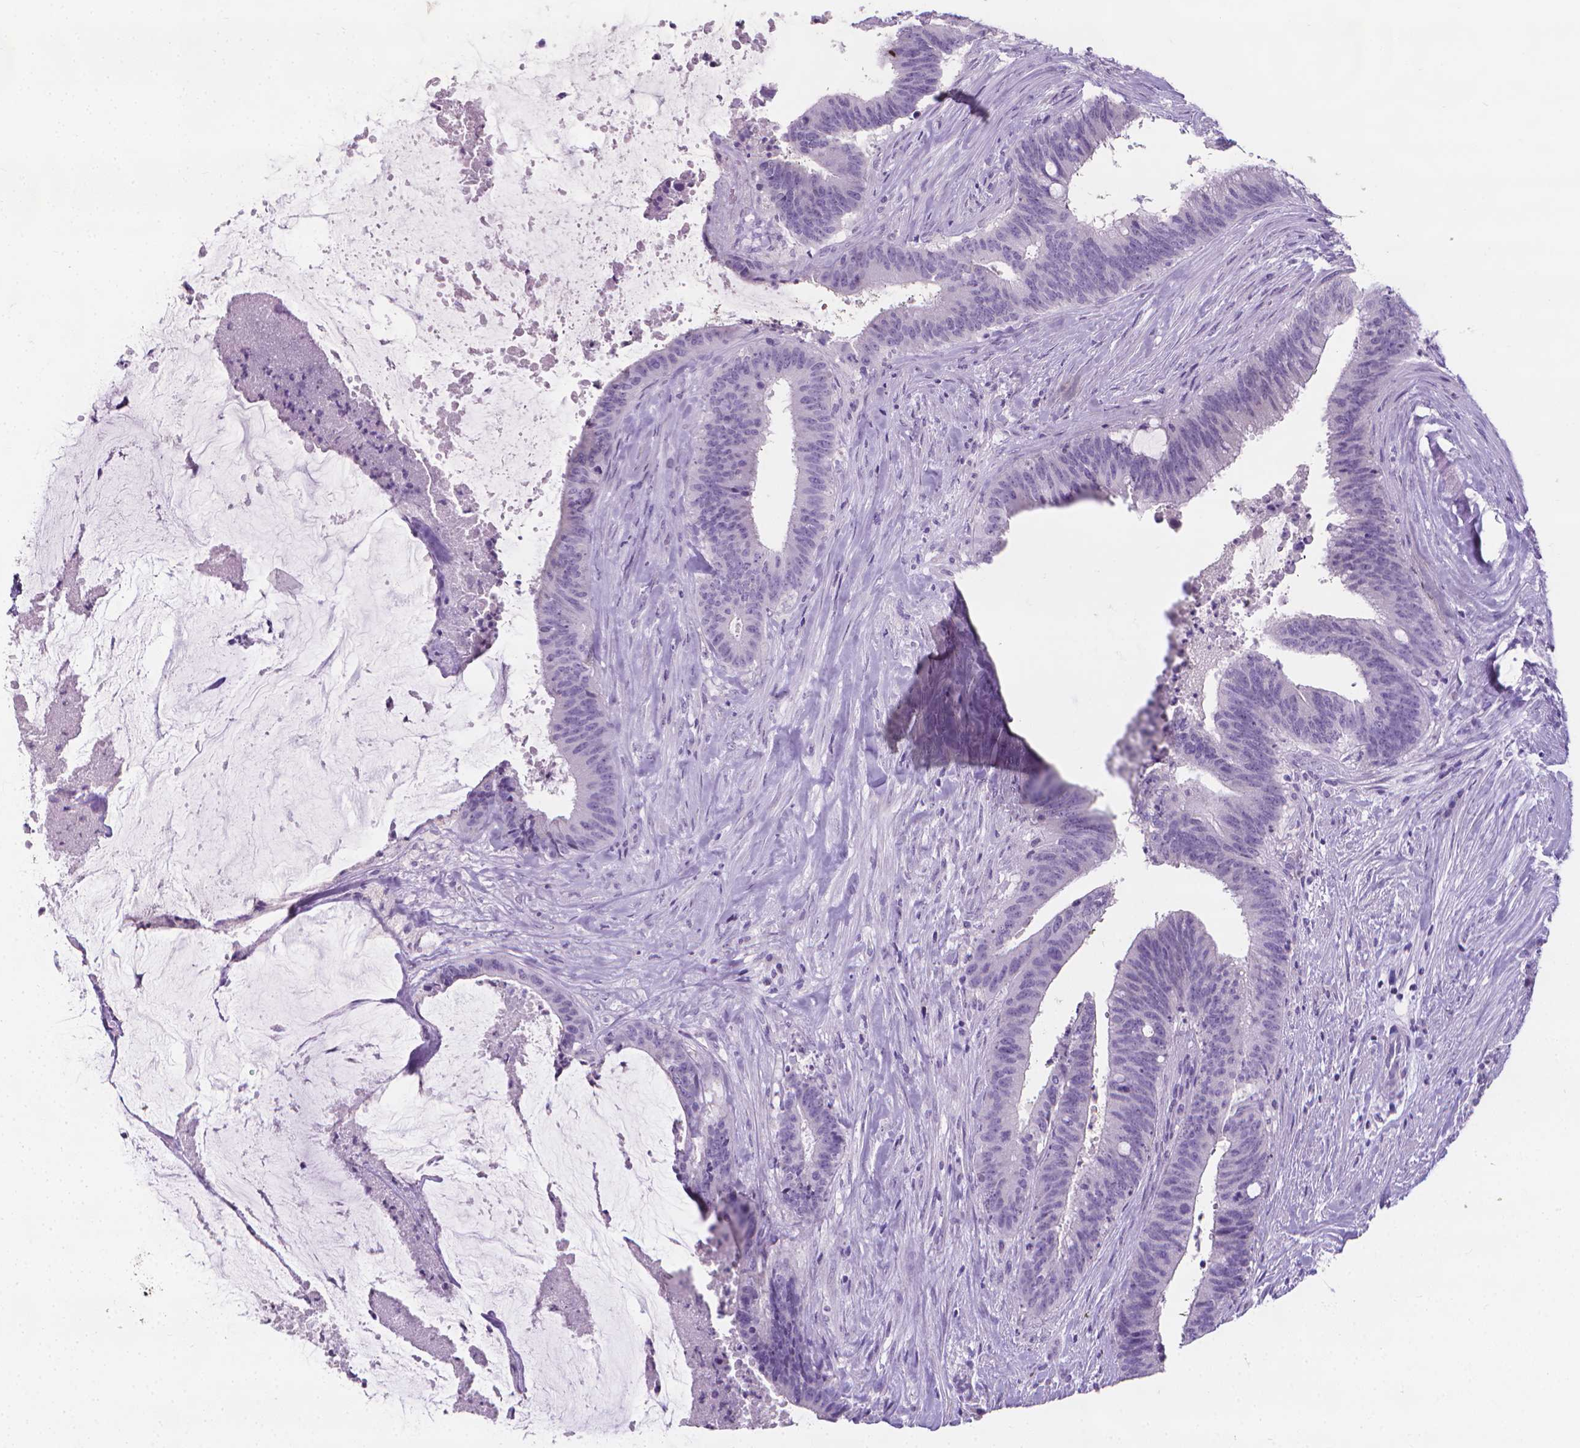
{"staining": {"intensity": "negative", "quantity": "none", "location": "none"}, "tissue": "colorectal cancer", "cell_type": "Tumor cells", "image_type": "cancer", "snomed": [{"axis": "morphology", "description": "Adenocarcinoma, NOS"}, {"axis": "topography", "description": "Colon"}], "caption": "Immunohistochemical staining of adenocarcinoma (colorectal) shows no significant positivity in tumor cells. The staining is performed using DAB brown chromogen with nuclei counter-stained in using hematoxylin.", "gene": "XPNPEP2", "patient": {"sex": "female", "age": 43}}